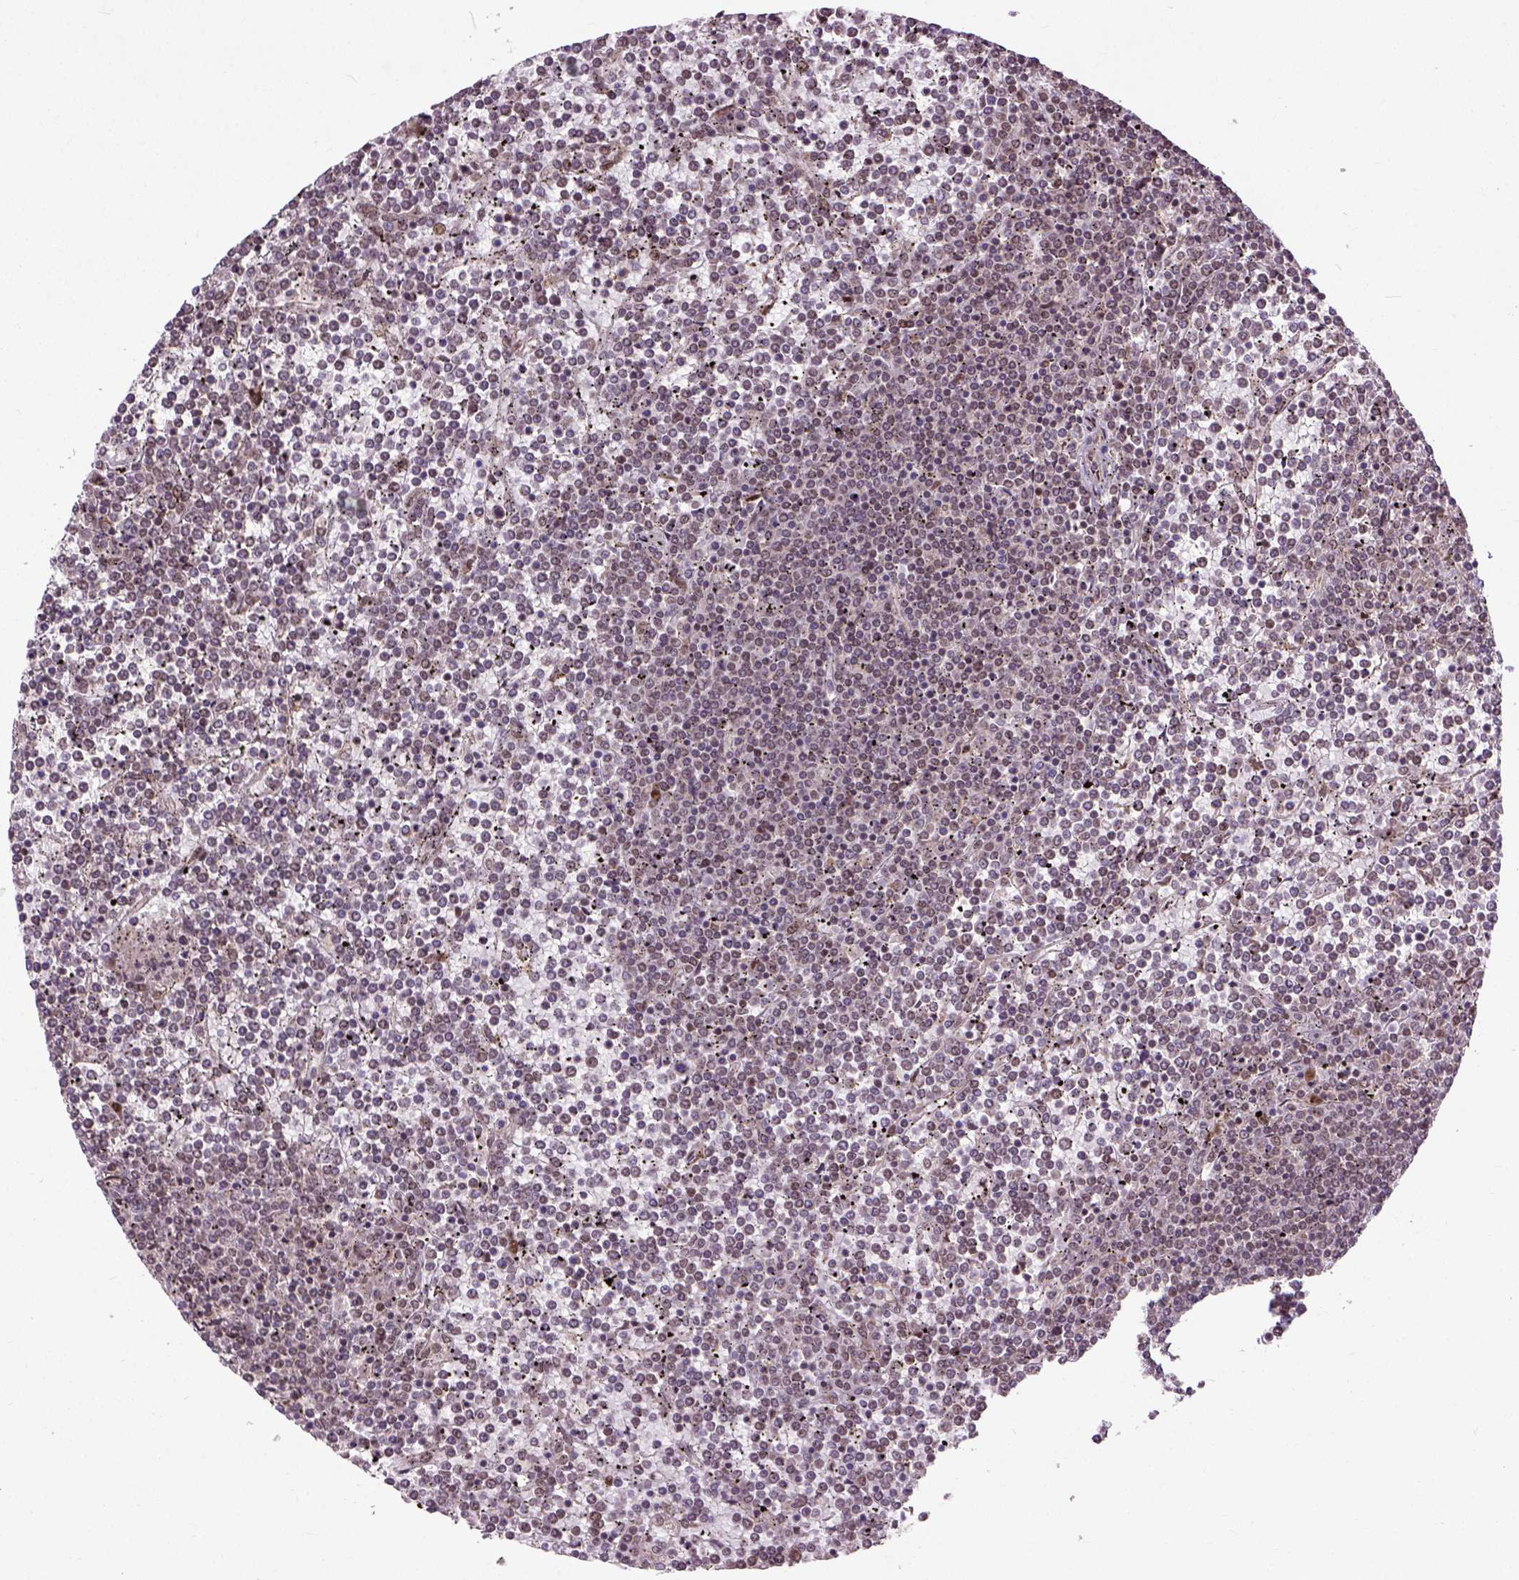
{"staining": {"intensity": "weak", "quantity": "25%-75%", "location": "nuclear"}, "tissue": "lymphoma", "cell_type": "Tumor cells", "image_type": "cancer", "snomed": [{"axis": "morphology", "description": "Malignant lymphoma, non-Hodgkin's type, Low grade"}, {"axis": "topography", "description": "Spleen"}], "caption": "Immunohistochemistry of human malignant lymphoma, non-Hodgkin's type (low-grade) exhibits low levels of weak nuclear staining in about 25%-75% of tumor cells.", "gene": "ZNF630", "patient": {"sex": "female", "age": 19}}